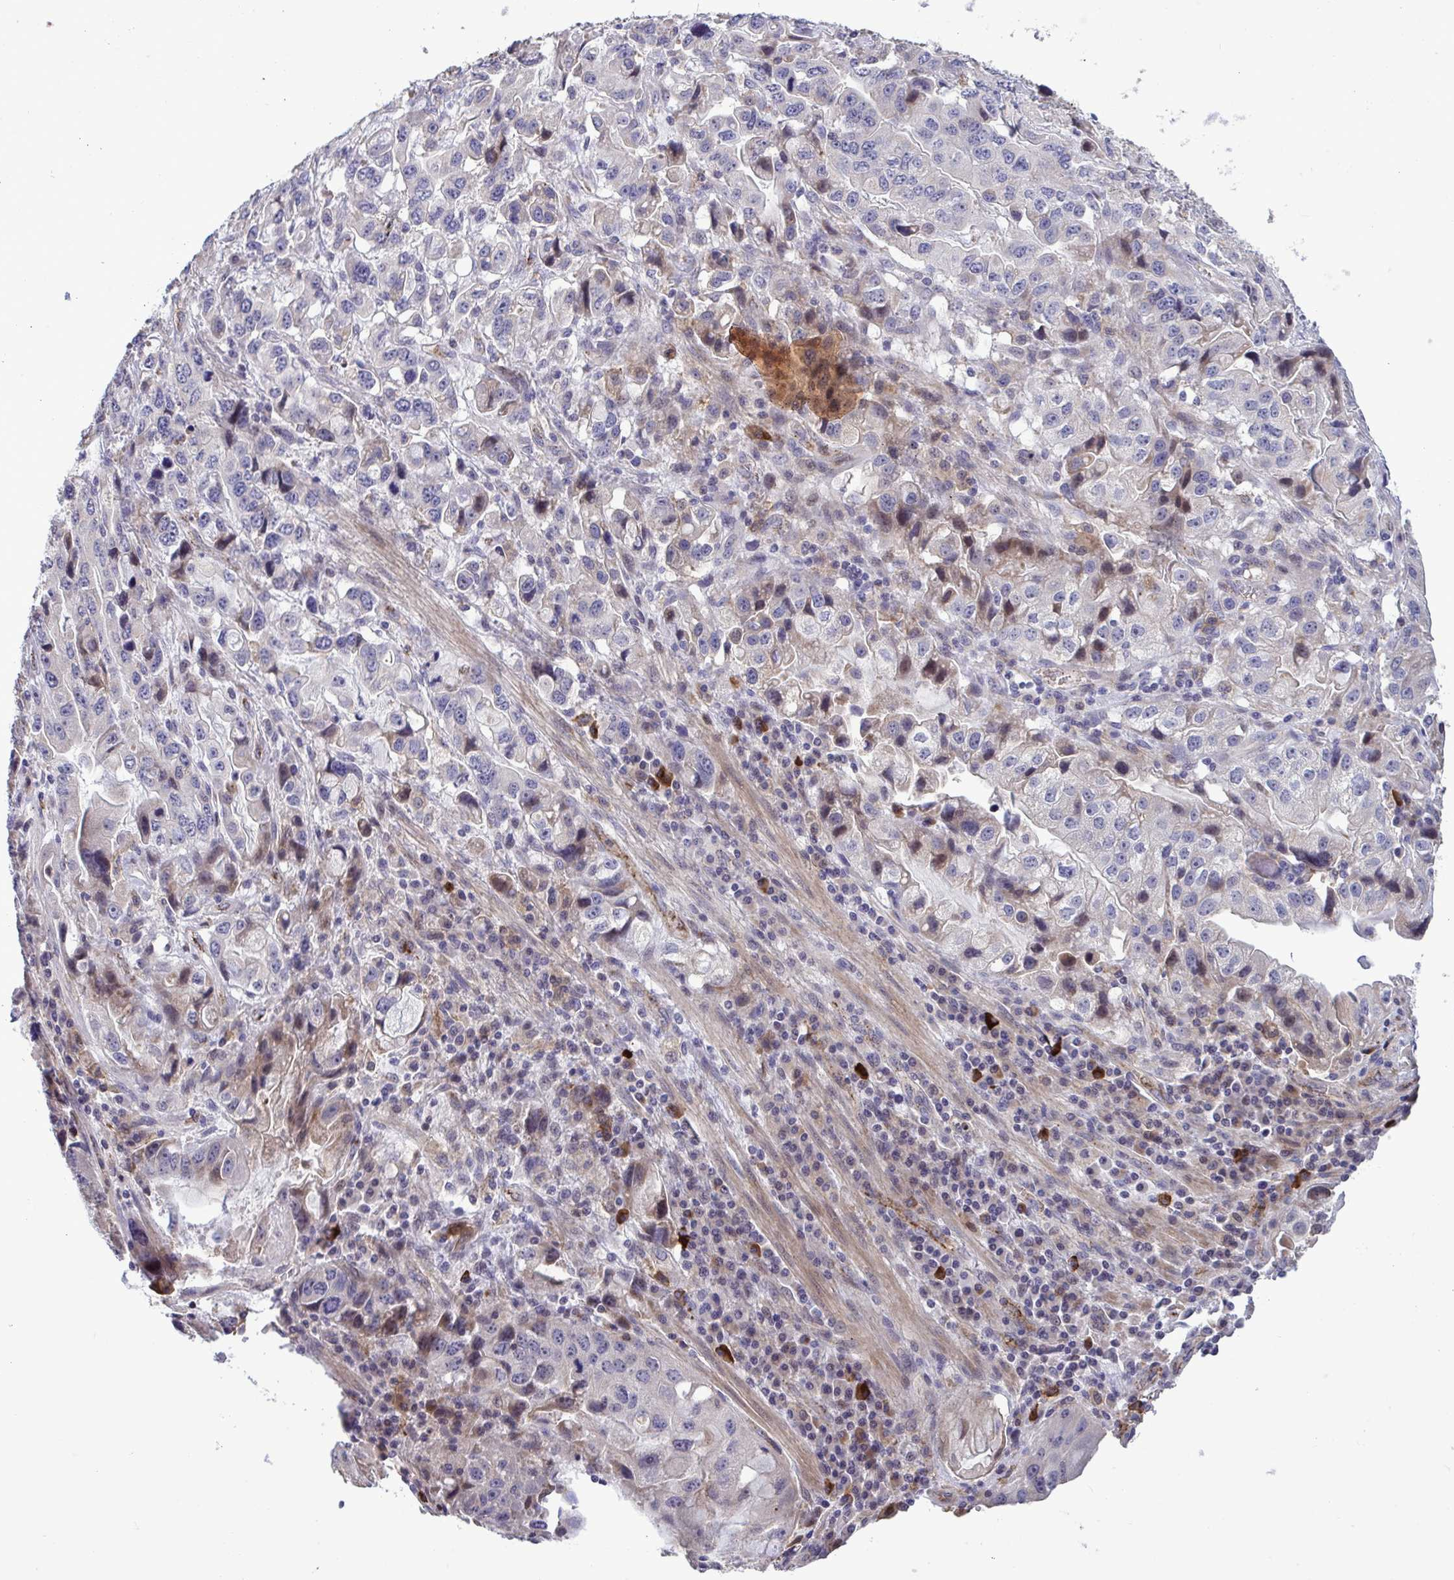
{"staining": {"intensity": "moderate", "quantity": "<25%", "location": "cytoplasmic/membranous"}, "tissue": "stomach cancer", "cell_type": "Tumor cells", "image_type": "cancer", "snomed": [{"axis": "morphology", "description": "Adenocarcinoma, NOS"}, {"axis": "topography", "description": "Stomach, lower"}], "caption": "DAB immunohistochemical staining of human stomach cancer exhibits moderate cytoplasmic/membranous protein expression in approximately <25% of tumor cells.", "gene": "CD101", "patient": {"sex": "female", "age": 93}}